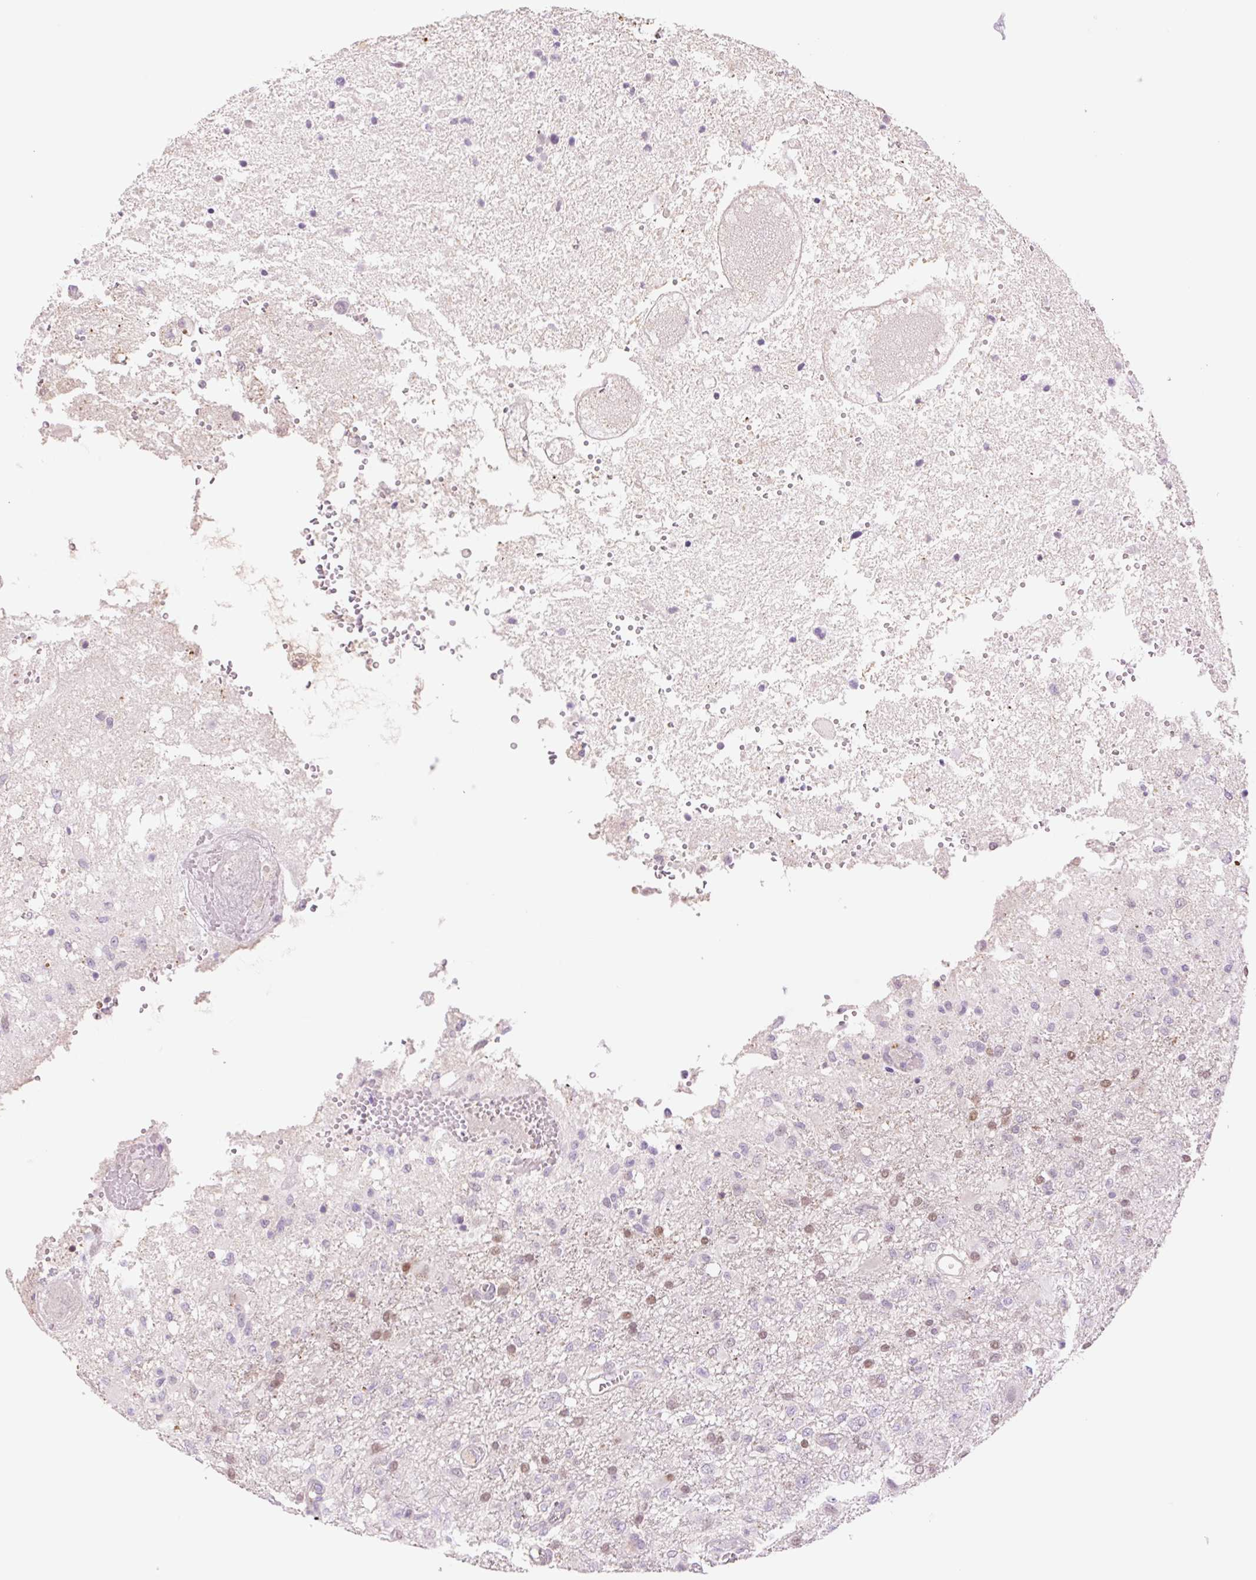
{"staining": {"intensity": "weak", "quantity": "25%-75%", "location": "nuclear"}, "tissue": "glioma", "cell_type": "Tumor cells", "image_type": "cancer", "snomed": [{"axis": "morphology", "description": "Glioma, malignant, High grade"}, {"axis": "topography", "description": "Brain"}], "caption": "Immunohistochemistry (IHC) image of human malignant glioma (high-grade) stained for a protein (brown), which reveals low levels of weak nuclear positivity in about 25%-75% of tumor cells.", "gene": "HEBP1", "patient": {"sex": "female", "age": 74}}